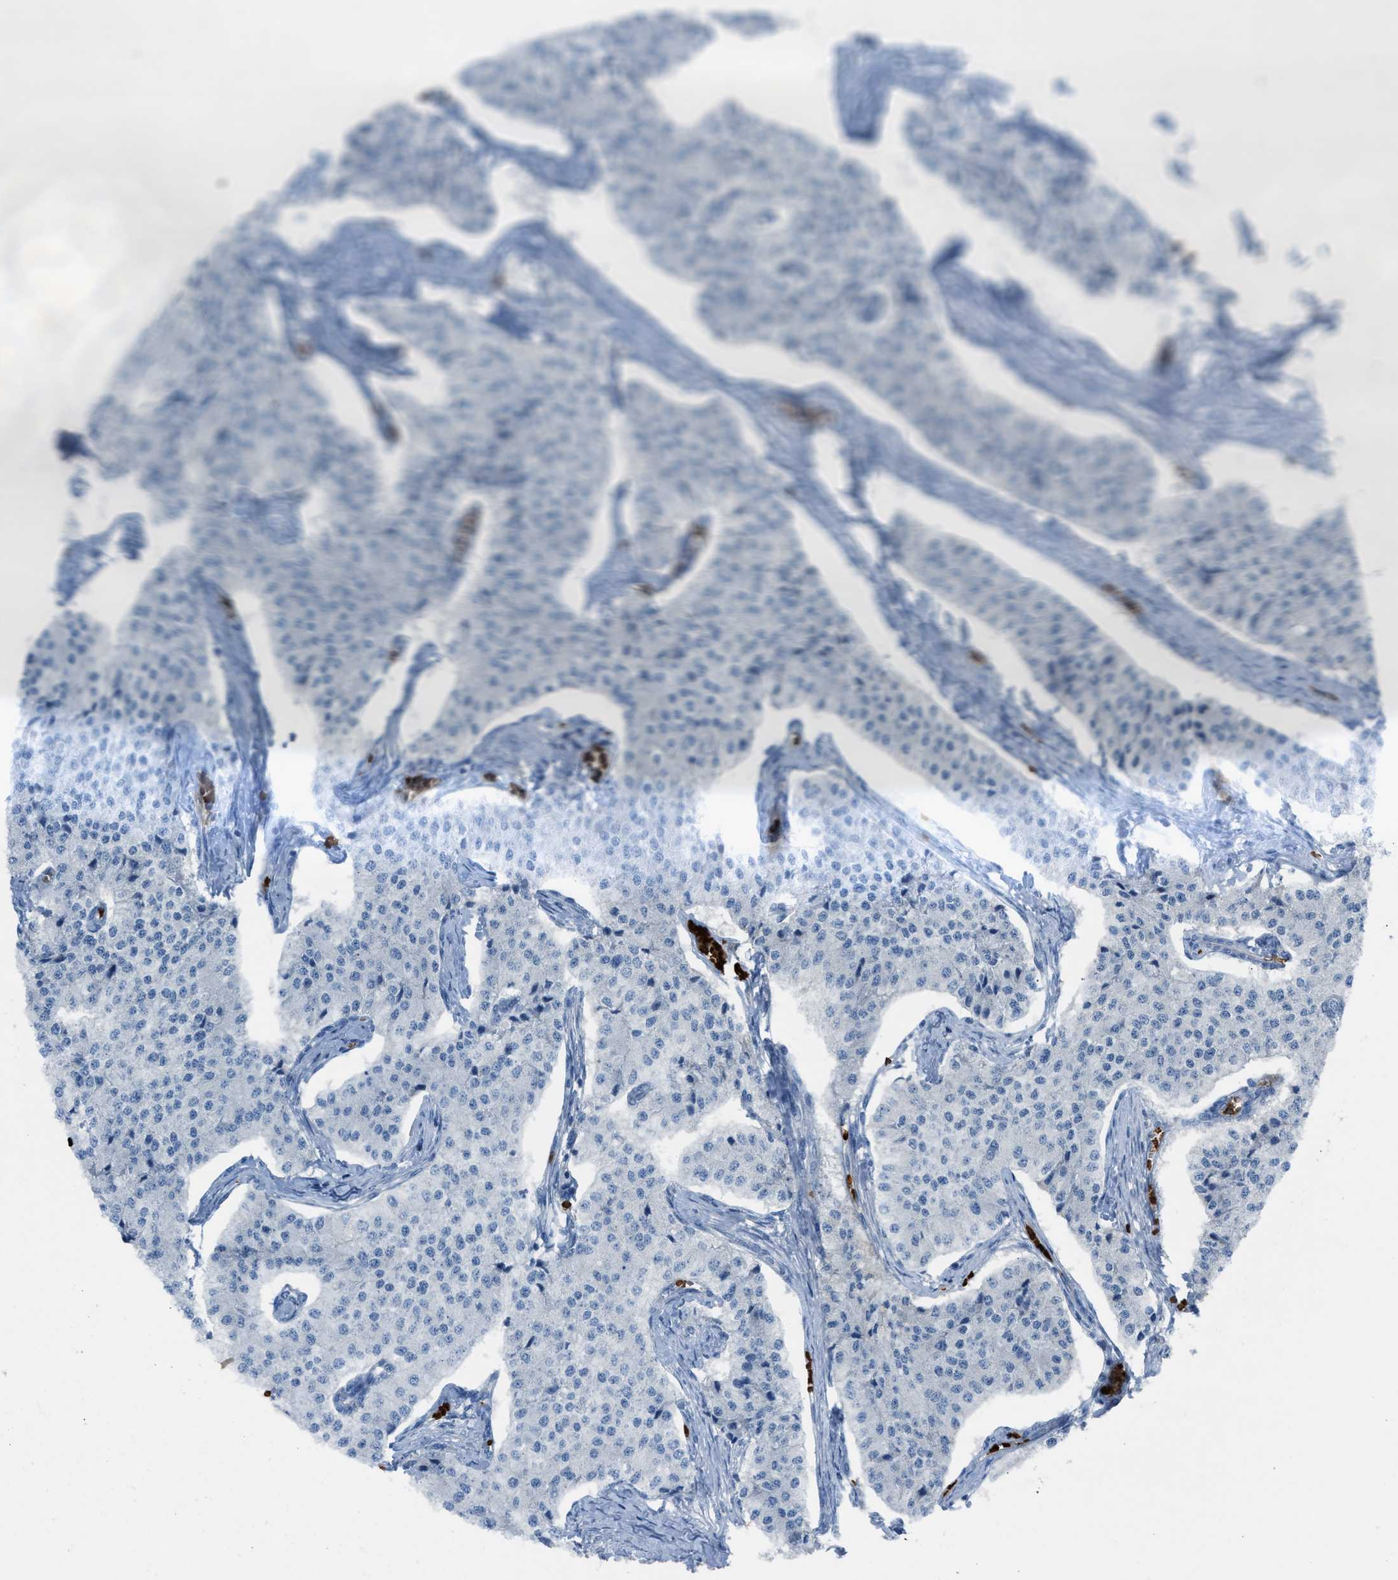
{"staining": {"intensity": "negative", "quantity": "none", "location": "none"}, "tissue": "carcinoid", "cell_type": "Tumor cells", "image_type": "cancer", "snomed": [{"axis": "morphology", "description": "Carcinoid, malignant, NOS"}, {"axis": "topography", "description": "Colon"}], "caption": "Tumor cells show no significant positivity in malignant carcinoid.", "gene": "CFAP77", "patient": {"sex": "female", "age": 52}}